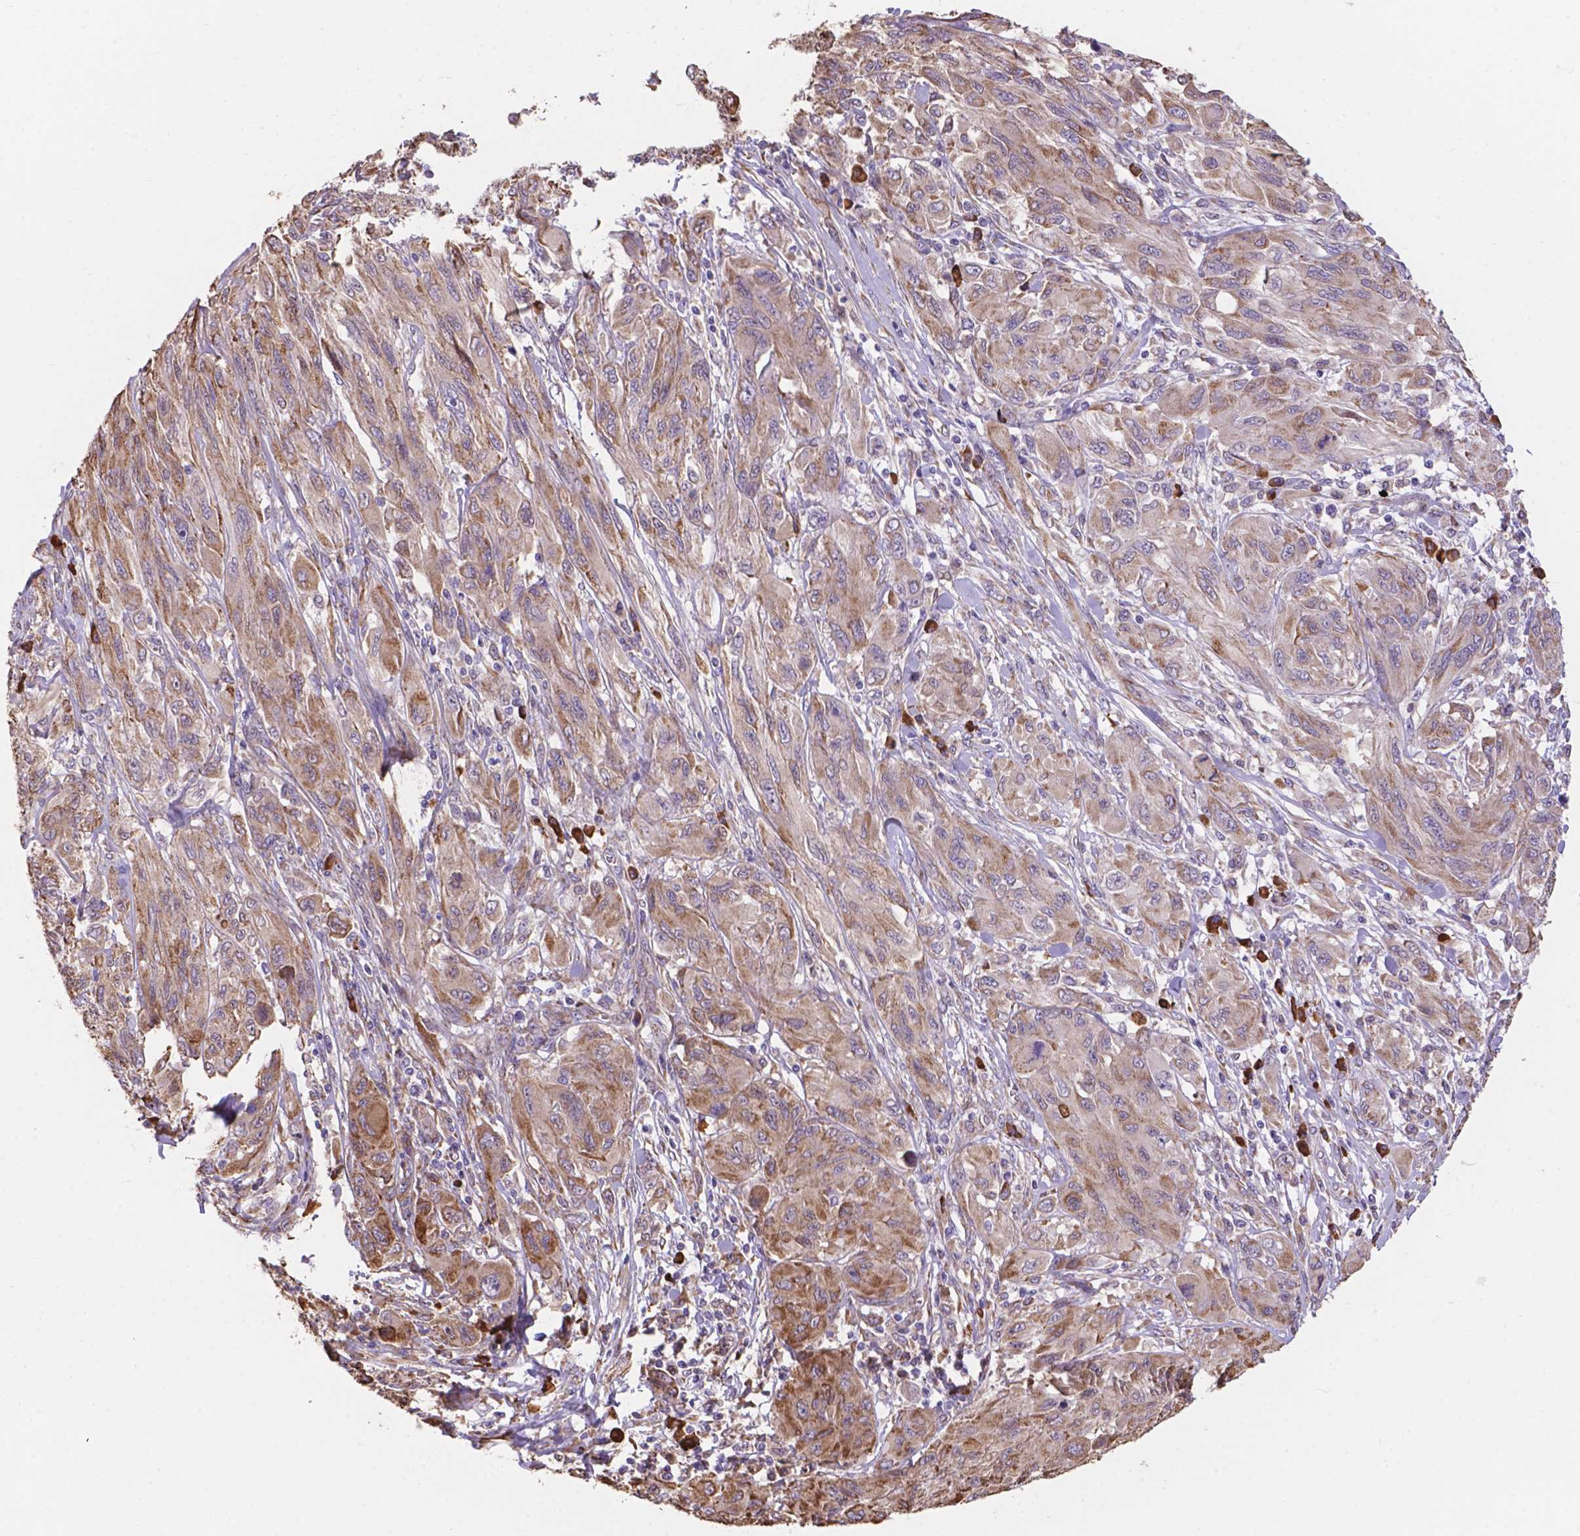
{"staining": {"intensity": "moderate", "quantity": "25%-75%", "location": "cytoplasmic/membranous"}, "tissue": "melanoma", "cell_type": "Tumor cells", "image_type": "cancer", "snomed": [{"axis": "morphology", "description": "Malignant melanoma, NOS"}, {"axis": "topography", "description": "Skin"}], "caption": "Protein staining demonstrates moderate cytoplasmic/membranous positivity in about 25%-75% of tumor cells in malignant melanoma.", "gene": "IPO11", "patient": {"sex": "female", "age": 91}}